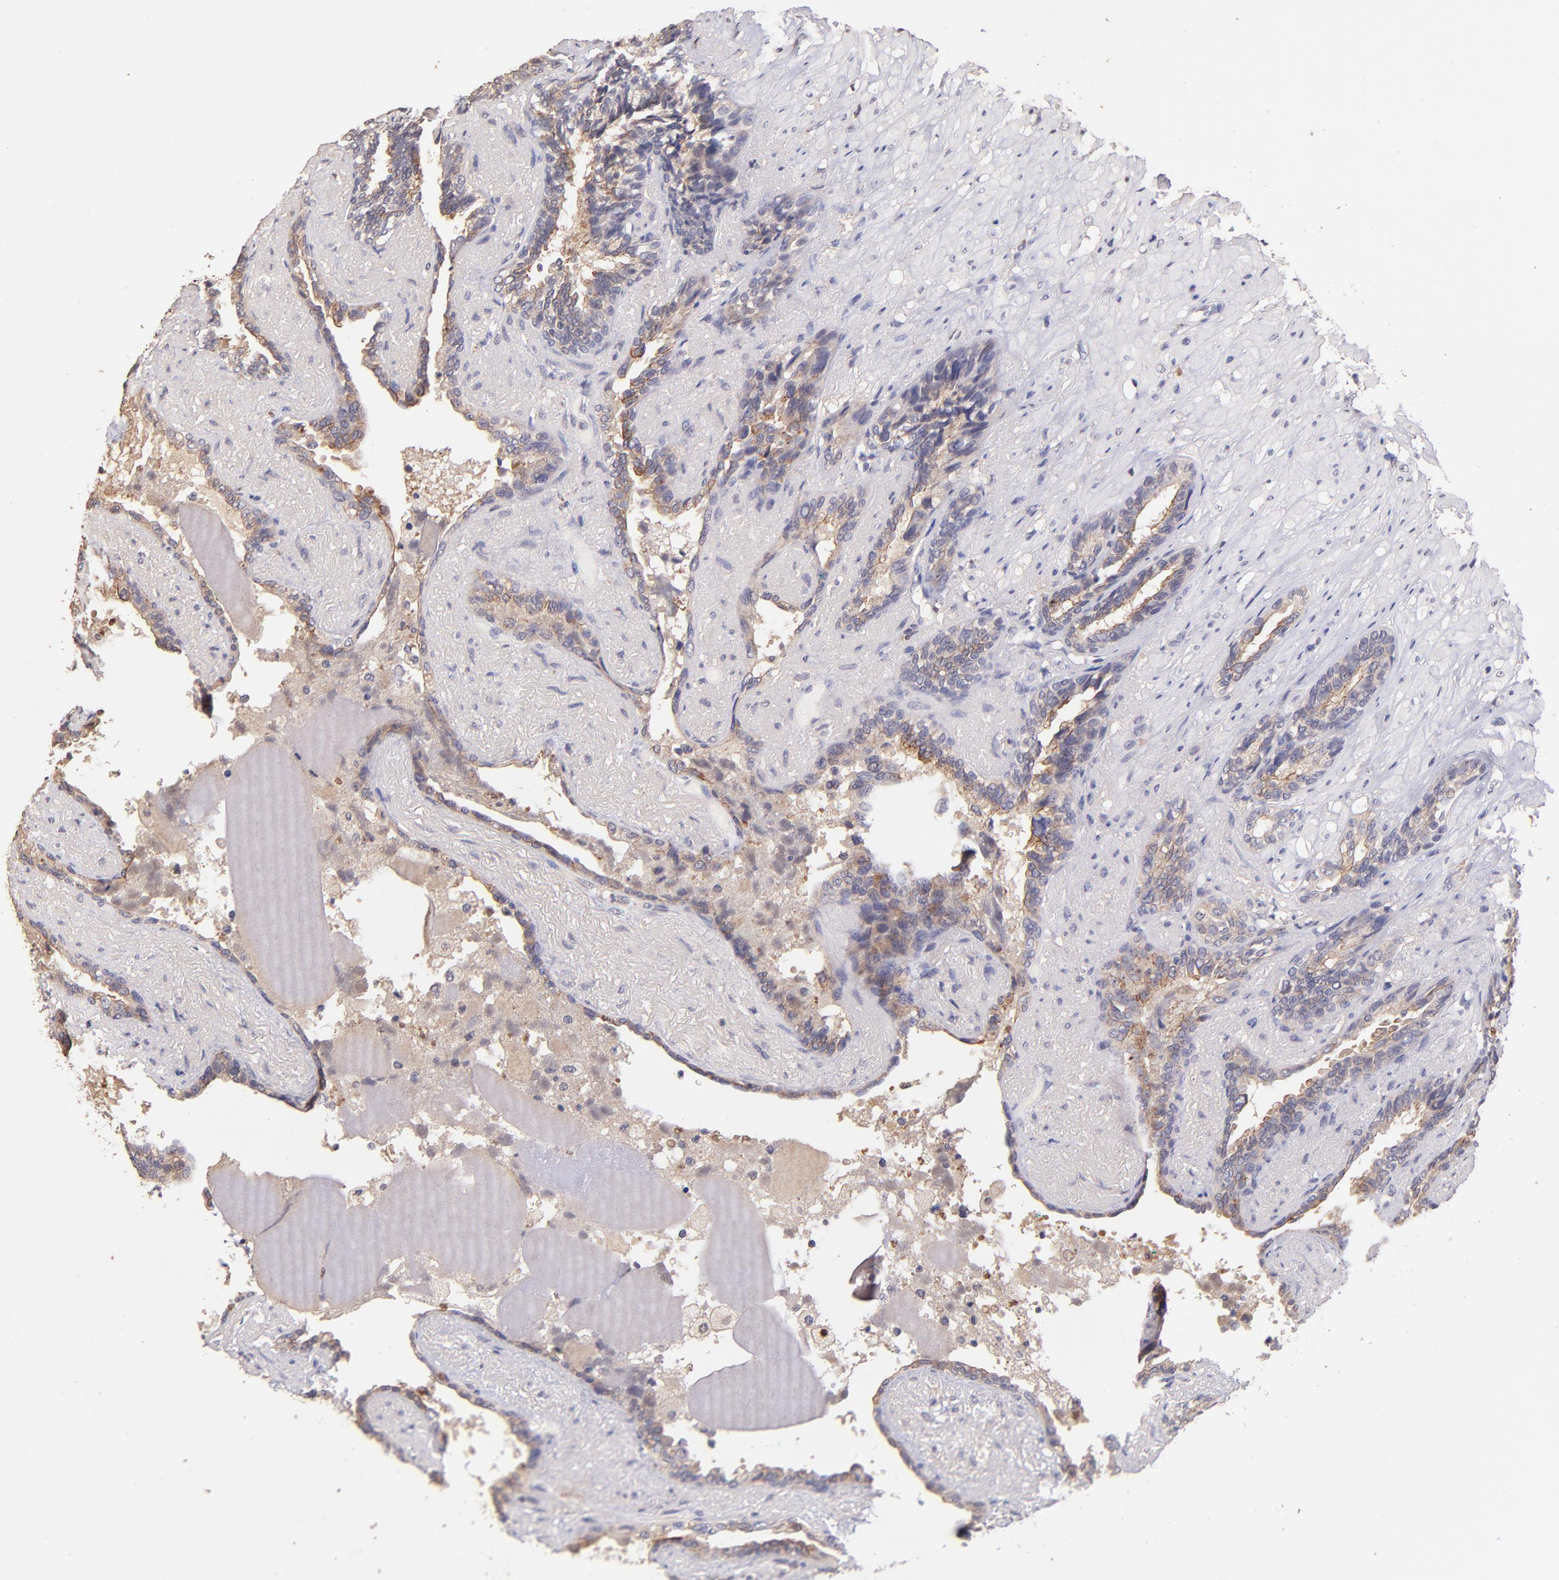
{"staining": {"intensity": "weak", "quantity": ">75%", "location": "cytoplasmic/membranous"}, "tissue": "seminal vesicle", "cell_type": "Glandular cells", "image_type": "normal", "snomed": [{"axis": "morphology", "description": "Normal tissue, NOS"}, {"axis": "topography", "description": "Seminal veicle"}], "caption": "Weak cytoplasmic/membranous protein expression is appreciated in about >75% of glandular cells in seminal vesicle.", "gene": "RNASEL", "patient": {"sex": "male", "age": 61}}